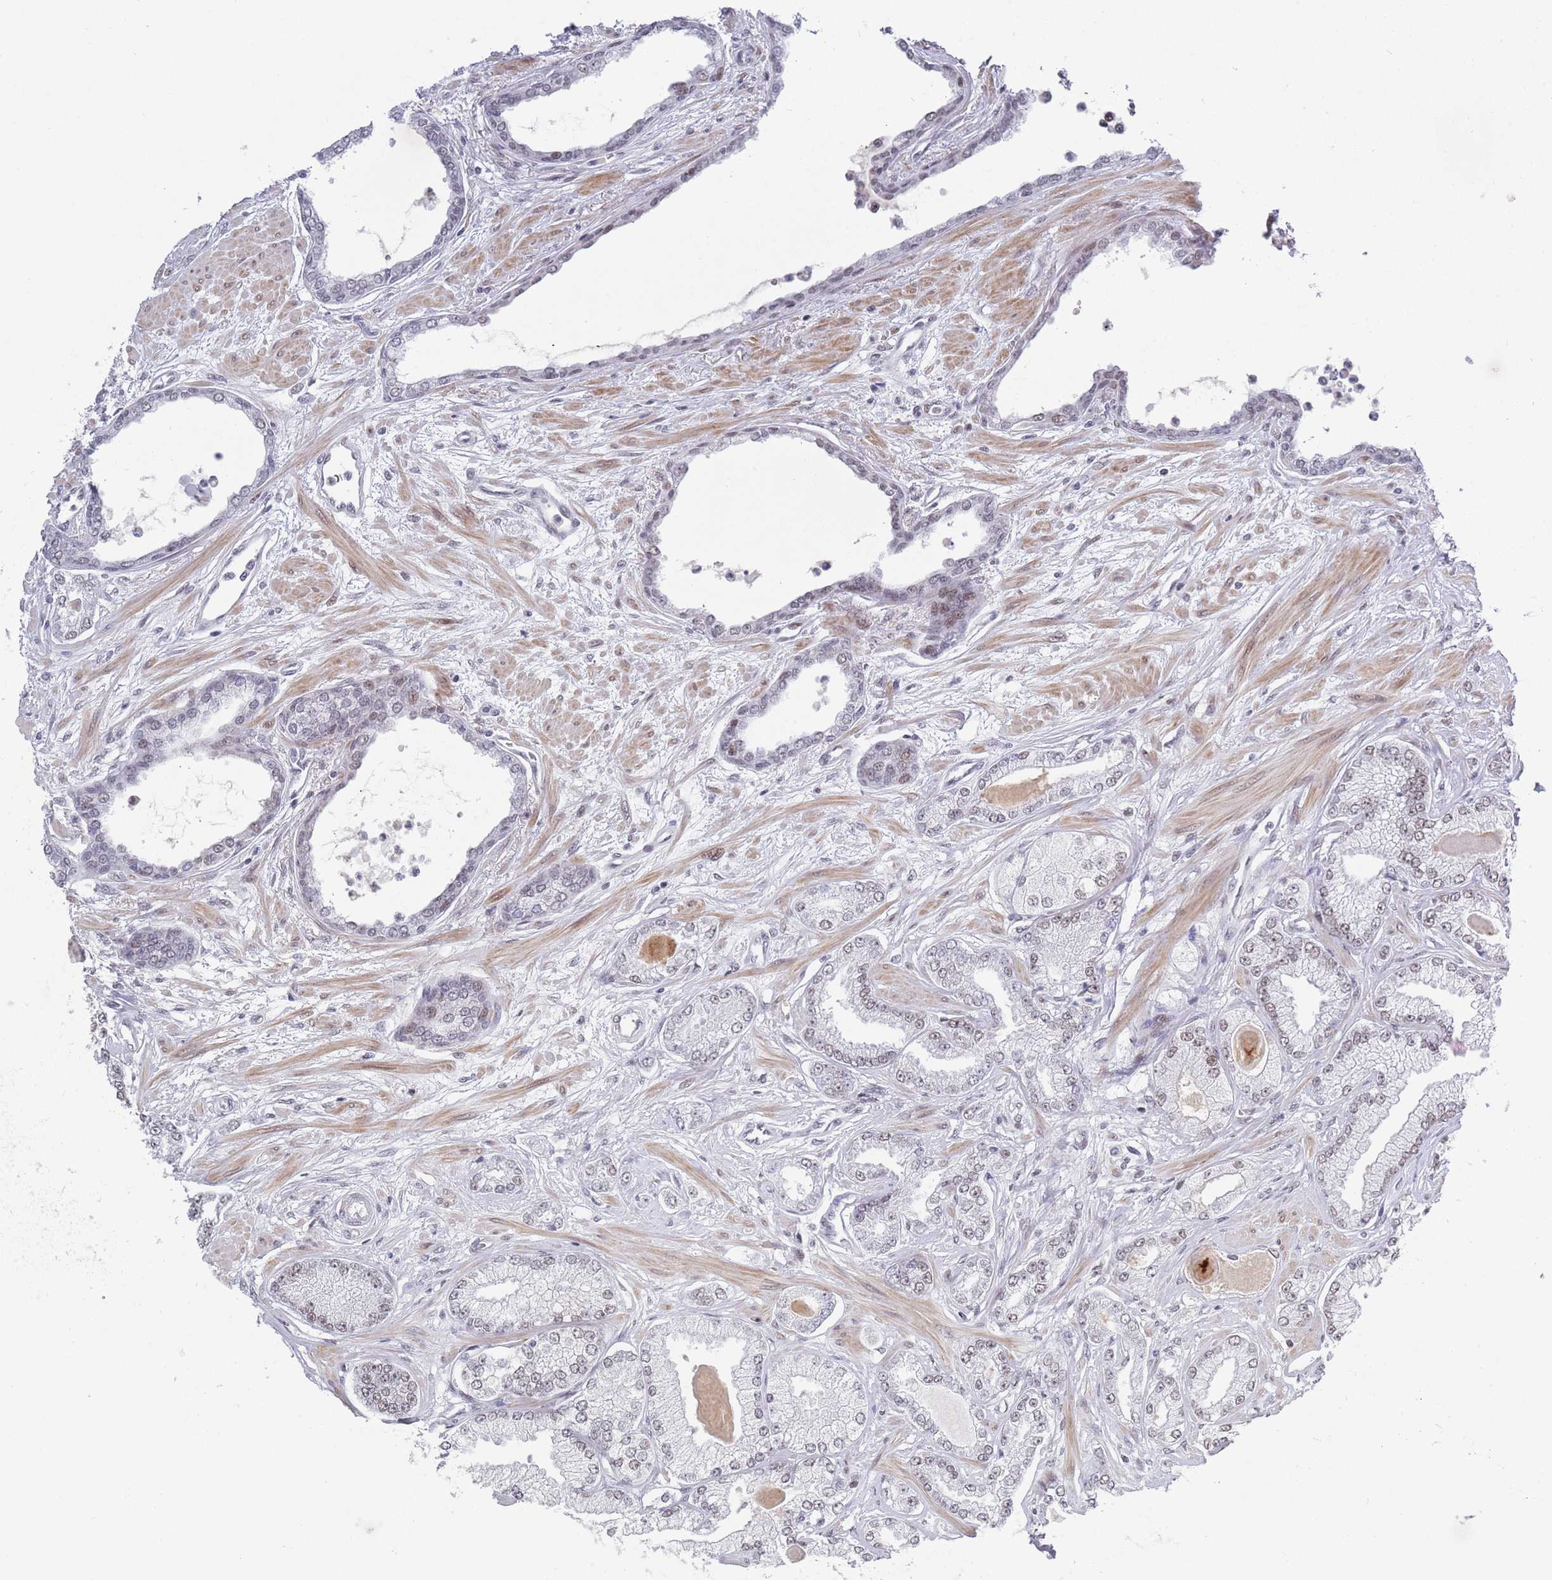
{"staining": {"intensity": "weak", "quantity": "25%-75%", "location": "nuclear"}, "tissue": "prostate cancer", "cell_type": "Tumor cells", "image_type": "cancer", "snomed": [{"axis": "morphology", "description": "Adenocarcinoma, Low grade"}, {"axis": "topography", "description": "Prostate"}], "caption": "High-power microscopy captured an immunohistochemistry photomicrograph of prostate cancer (low-grade adenocarcinoma), revealing weak nuclear staining in about 25%-75% of tumor cells.", "gene": "ZNF382", "patient": {"sex": "male", "age": 64}}